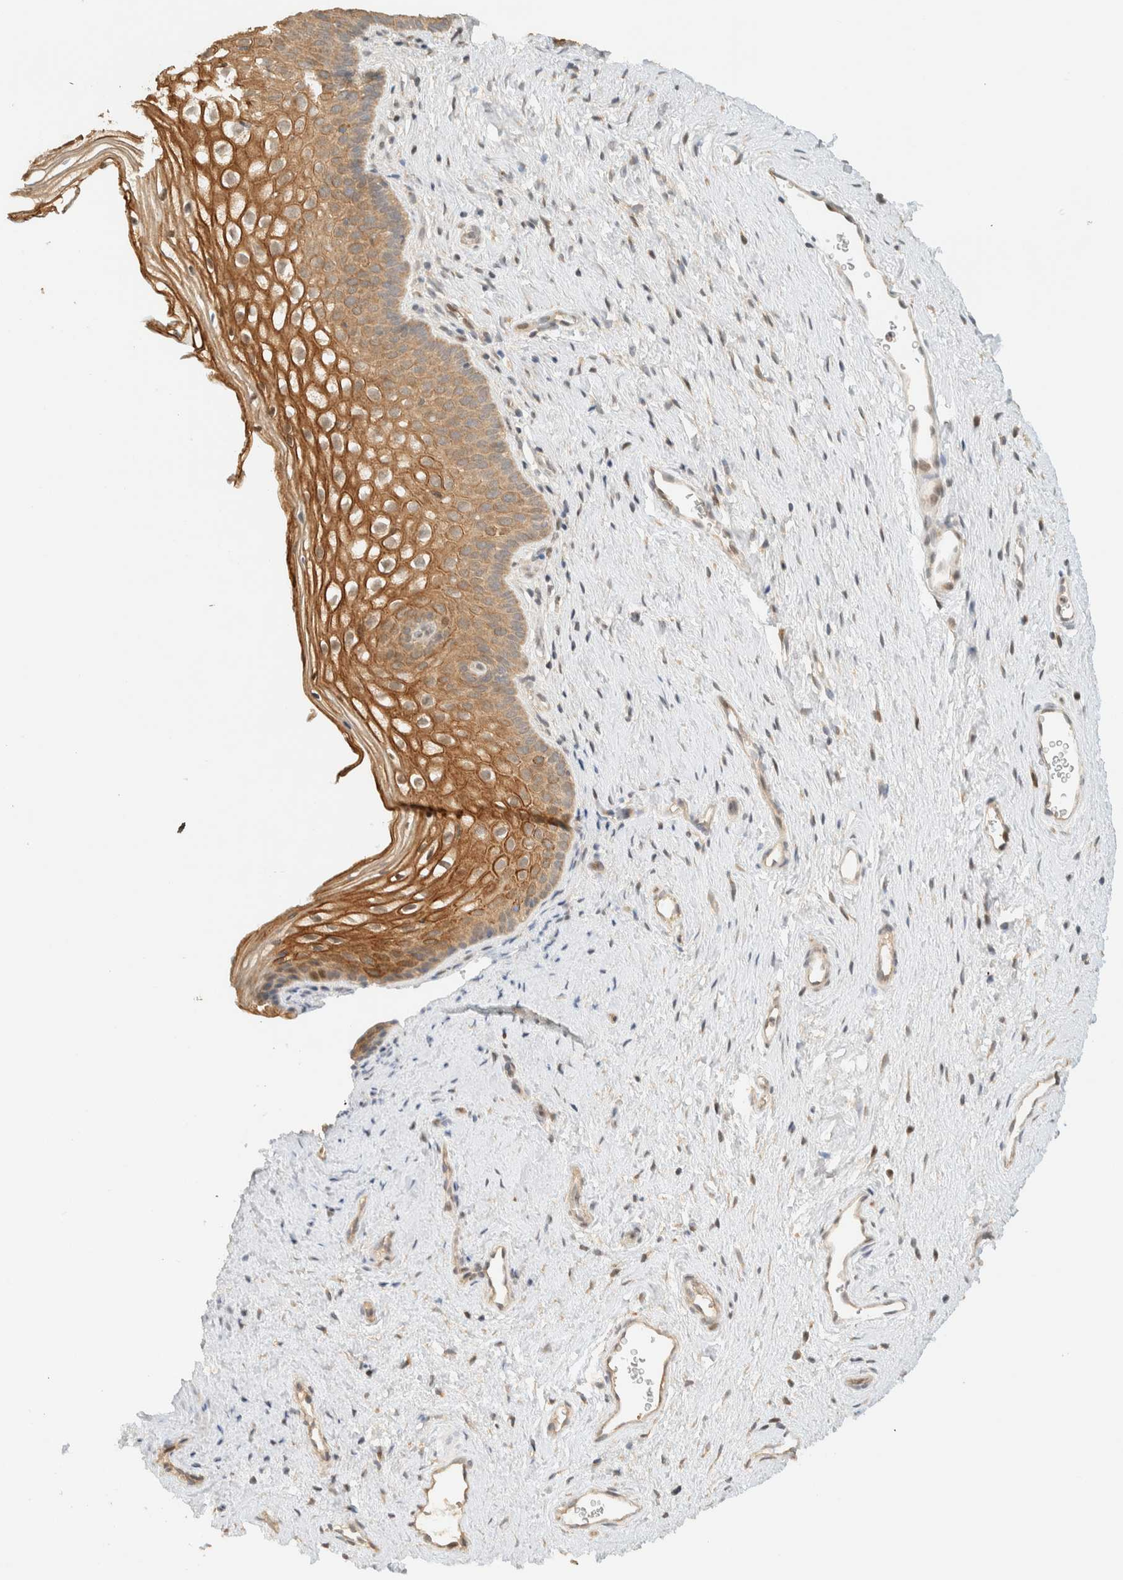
{"staining": {"intensity": "weak", "quantity": ">75%", "location": "cytoplasmic/membranous"}, "tissue": "cervix", "cell_type": "Glandular cells", "image_type": "normal", "snomed": [{"axis": "morphology", "description": "Normal tissue, NOS"}, {"axis": "topography", "description": "Cervix"}], "caption": "A brown stain highlights weak cytoplasmic/membranous staining of a protein in glandular cells of unremarkable human cervix.", "gene": "ZBTB34", "patient": {"sex": "female", "age": 27}}